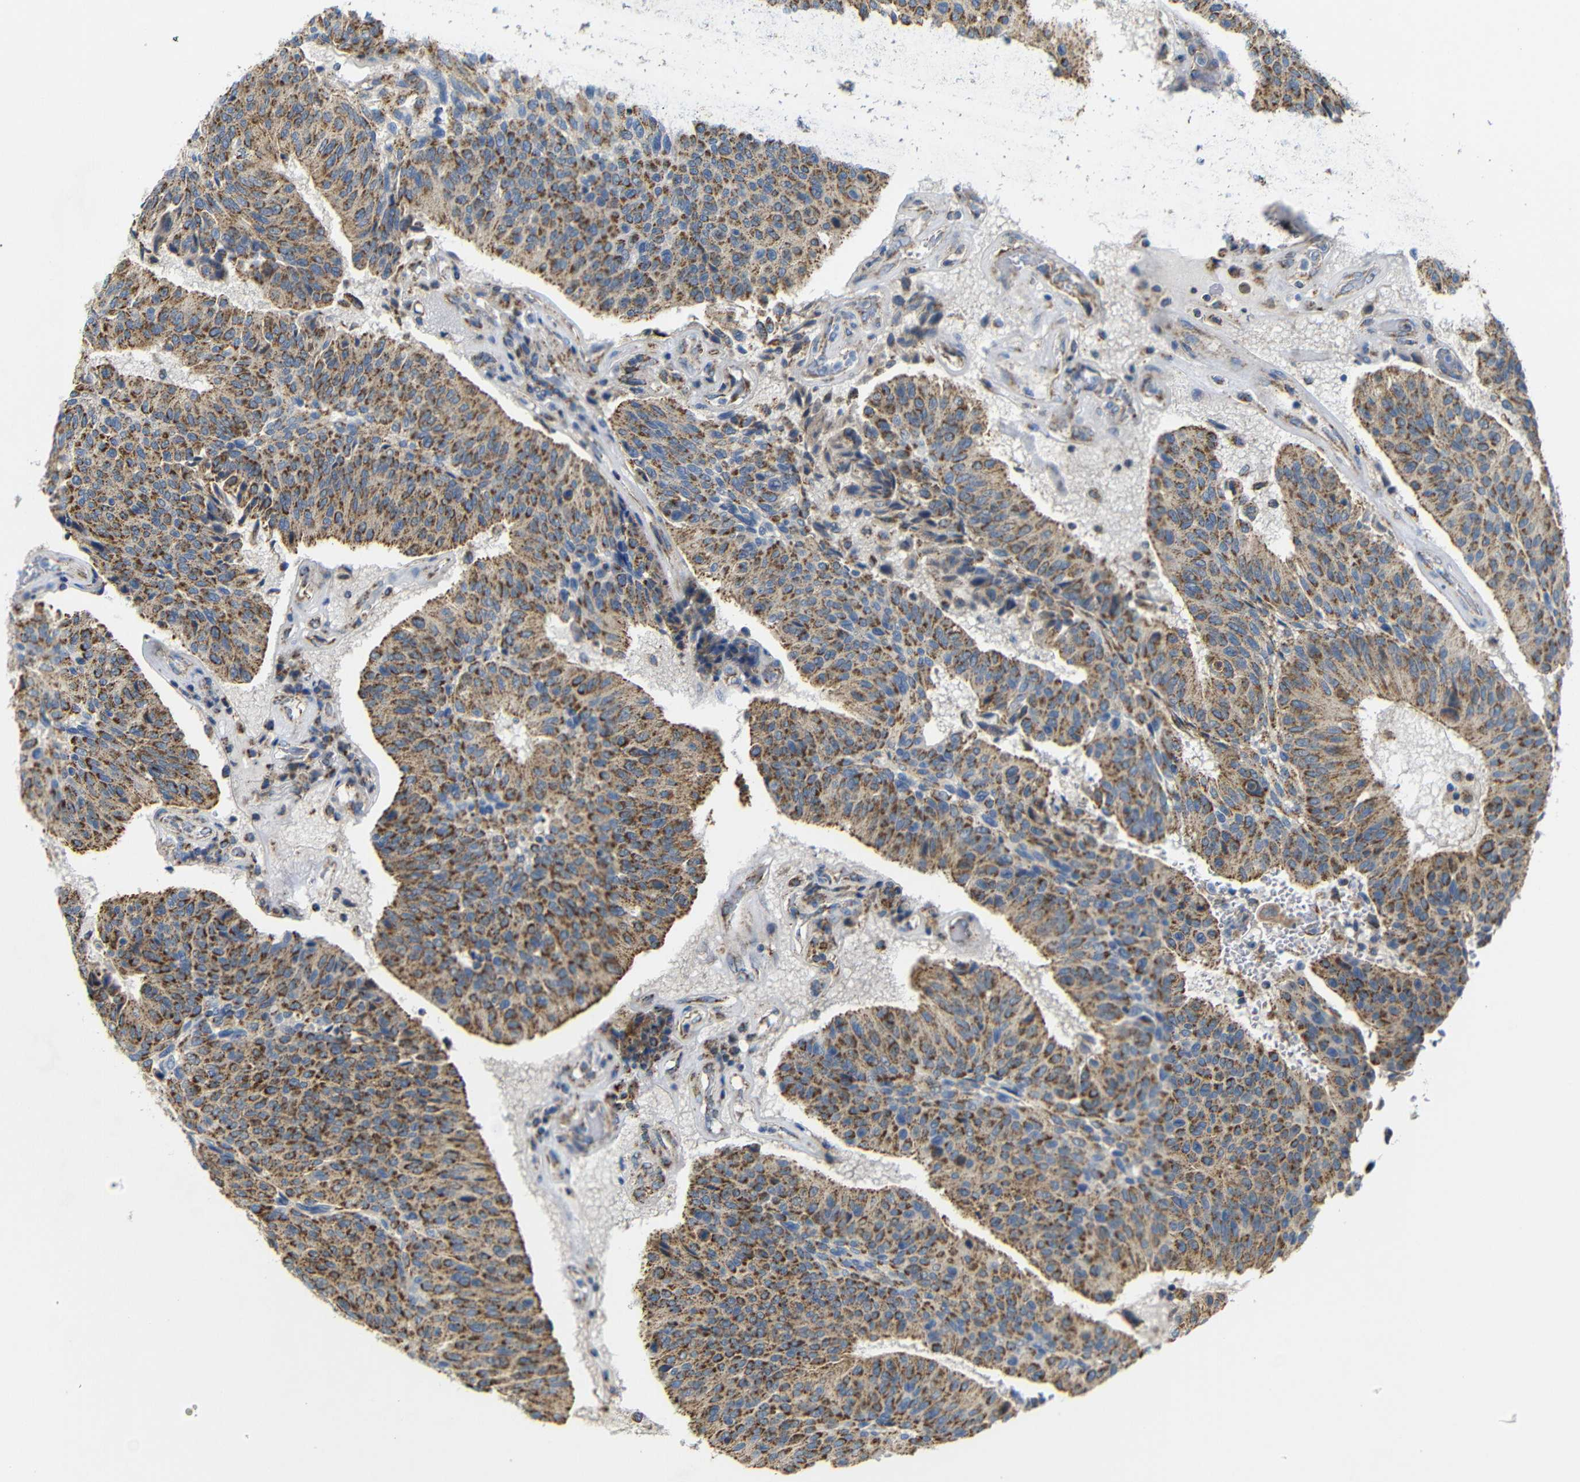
{"staining": {"intensity": "strong", "quantity": ">75%", "location": "cytoplasmic/membranous"}, "tissue": "urothelial cancer", "cell_type": "Tumor cells", "image_type": "cancer", "snomed": [{"axis": "morphology", "description": "Urothelial carcinoma, High grade"}, {"axis": "topography", "description": "Urinary bladder"}], "caption": "Protein analysis of urothelial cancer tissue reveals strong cytoplasmic/membranous staining in approximately >75% of tumor cells. The staining was performed using DAB (3,3'-diaminobenzidine) to visualize the protein expression in brown, while the nuclei were stained in blue with hematoxylin (Magnification: 20x).", "gene": "FAM171B", "patient": {"sex": "male", "age": 66}}